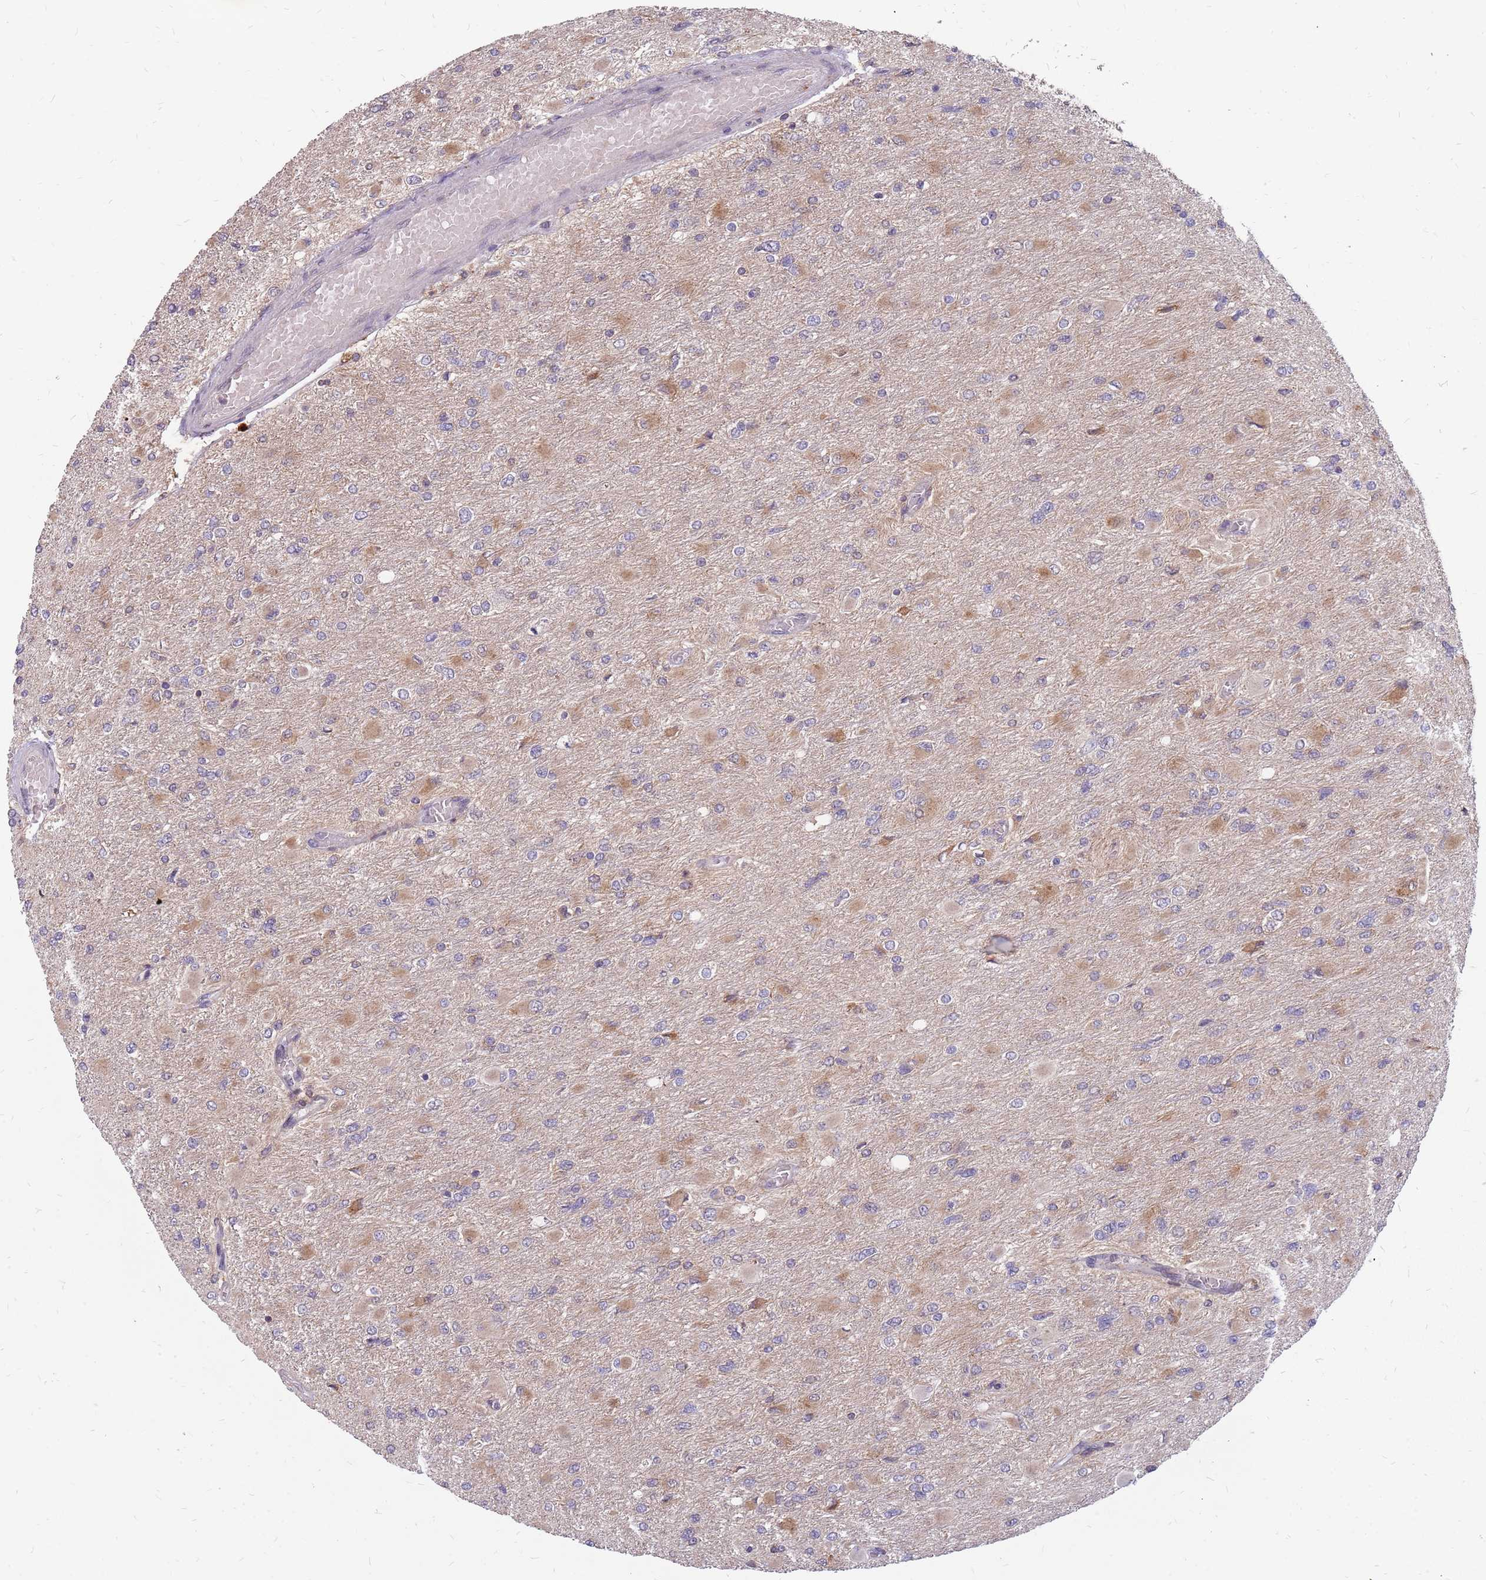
{"staining": {"intensity": "moderate", "quantity": "<25%", "location": "cytoplasmic/membranous"}, "tissue": "glioma", "cell_type": "Tumor cells", "image_type": "cancer", "snomed": [{"axis": "morphology", "description": "Glioma, malignant, High grade"}, {"axis": "topography", "description": "Cerebral cortex"}], "caption": "Immunohistochemistry (IHC) image of neoplastic tissue: glioma stained using immunohistochemistry (IHC) demonstrates low levels of moderate protein expression localized specifically in the cytoplasmic/membranous of tumor cells, appearing as a cytoplasmic/membranous brown color.", "gene": "NME4", "patient": {"sex": "female", "age": 36}}